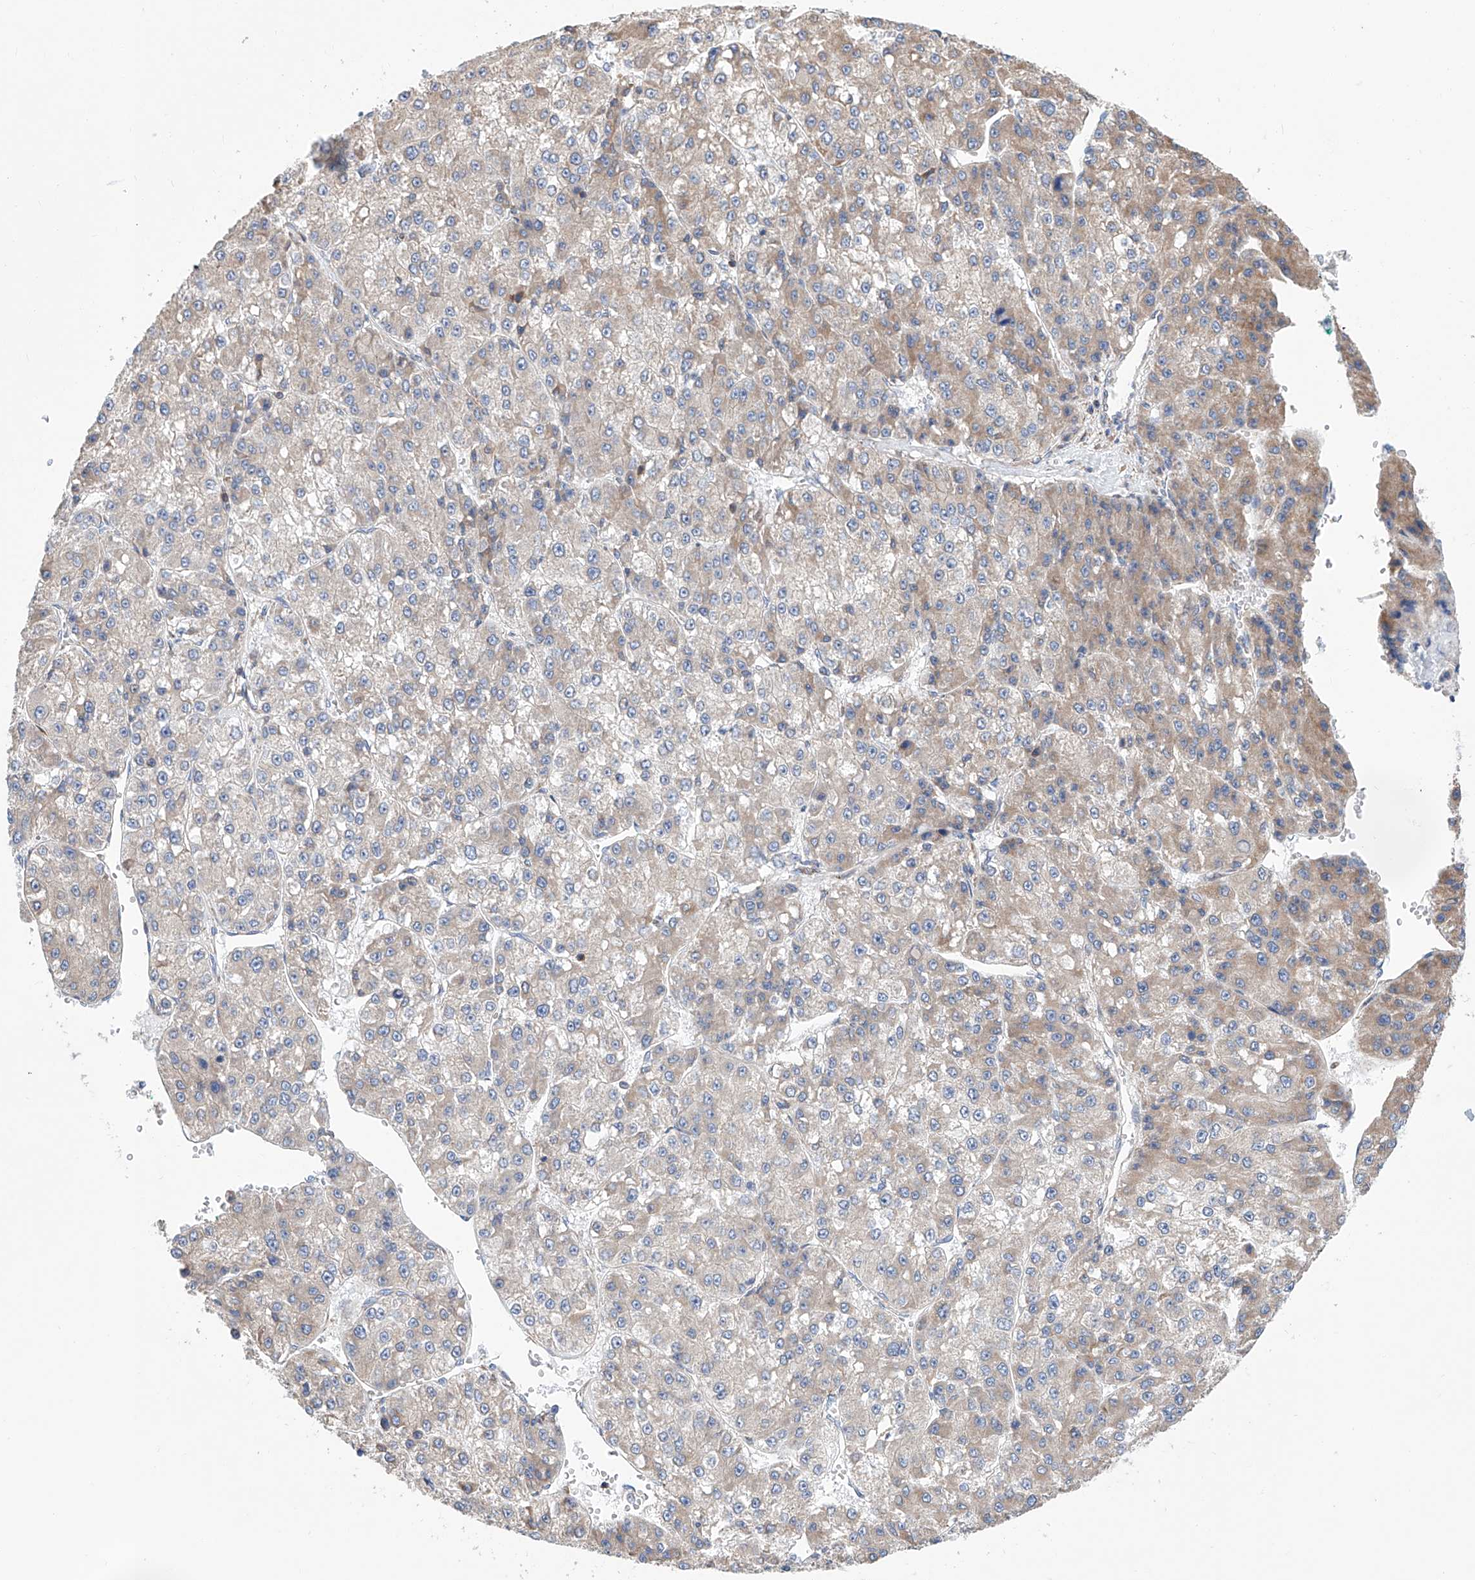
{"staining": {"intensity": "weak", "quantity": "25%-75%", "location": "cytoplasmic/membranous"}, "tissue": "liver cancer", "cell_type": "Tumor cells", "image_type": "cancer", "snomed": [{"axis": "morphology", "description": "Carcinoma, Hepatocellular, NOS"}, {"axis": "topography", "description": "Liver"}], "caption": "Protein positivity by IHC shows weak cytoplasmic/membranous staining in about 25%-75% of tumor cells in hepatocellular carcinoma (liver).", "gene": "MAD2L1", "patient": {"sex": "female", "age": 73}}